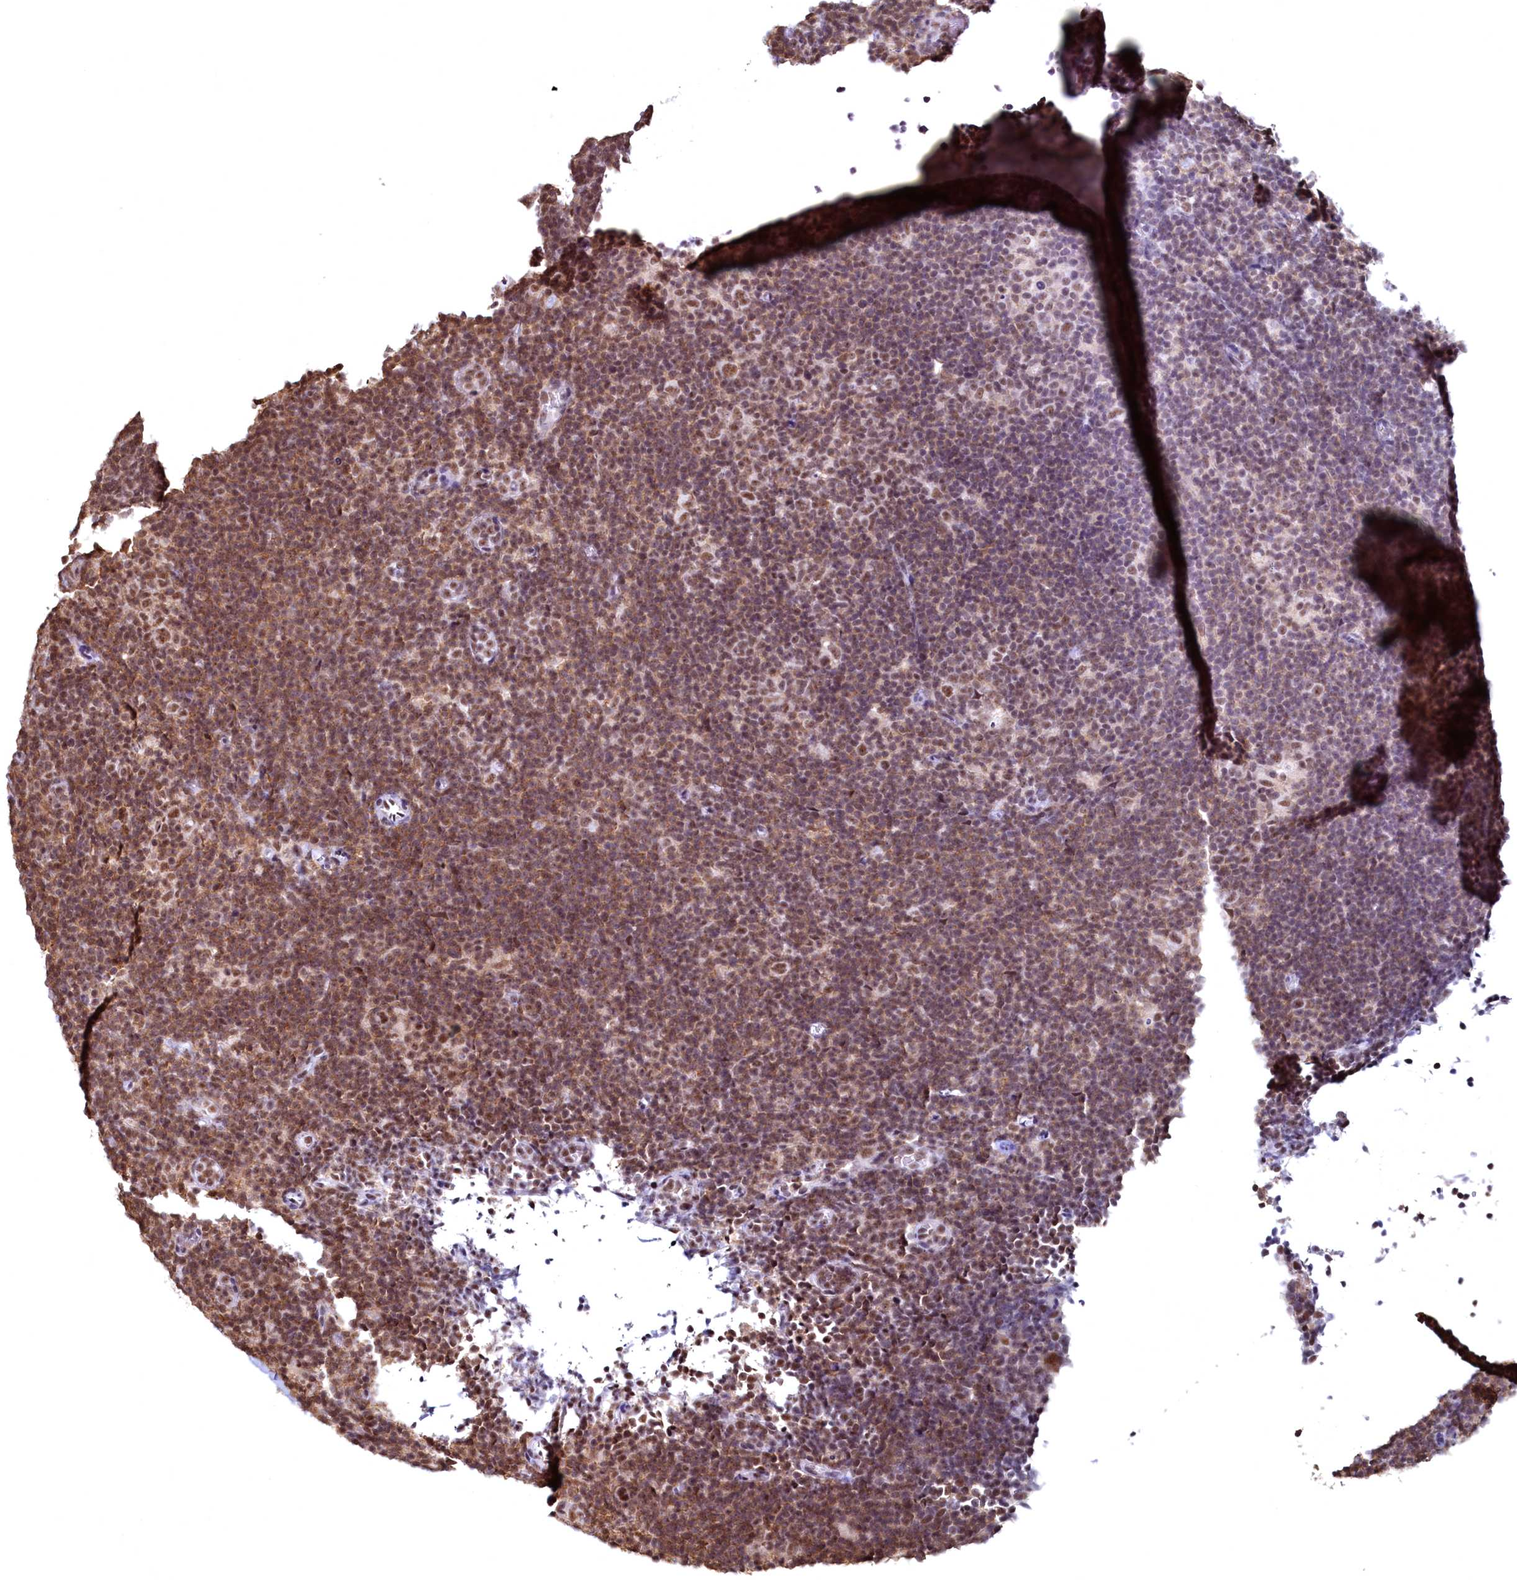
{"staining": {"intensity": "moderate", "quantity": ">75%", "location": "nuclear"}, "tissue": "lymphoma", "cell_type": "Tumor cells", "image_type": "cancer", "snomed": [{"axis": "morphology", "description": "Hodgkin's disease, NOS"}, {"axis": "topography", "description": "Lymph node"}], "caption": "Lymphoma stained with DAB (3,3'-diaminobenzidine) IHC displays medium levels of moderate nuclear expression in approximately >75% of tumor cells.", "gene": "RSRC2", "patient": {"sex": "female", "age": 57}}